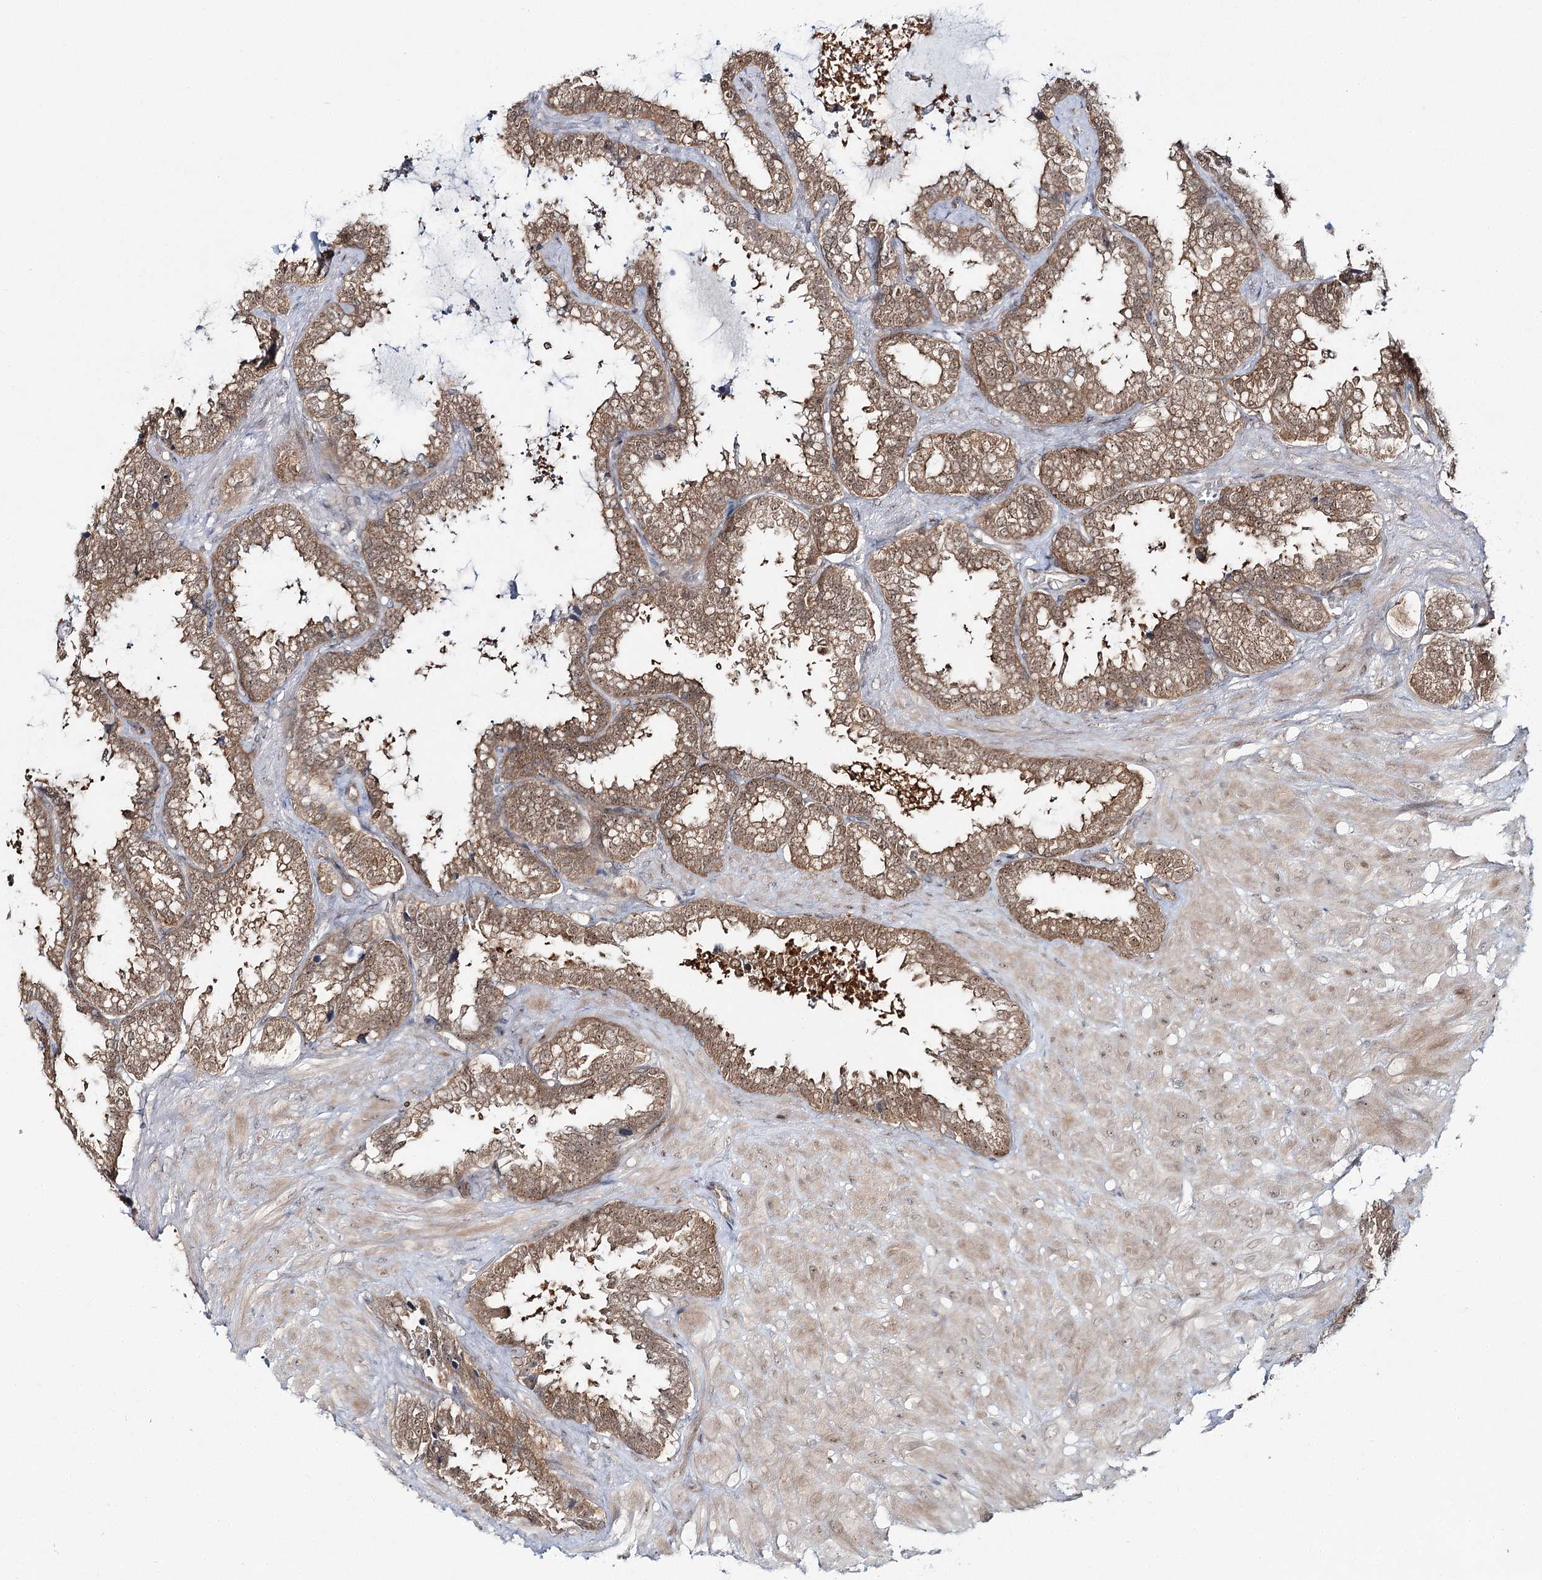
{"staining": {"intensity": "moderate", "quantity": ">75%", "location": "cytoplasmic/membranous"}, "tissue": "seminal vesicle", "cell_type": "Glandular cells", "image_type": "normal", "snomed": [{"axis": "morphology", "description": "Normal tissue, NOS"}, {"axis": "topography", "description": "Seminal veicle"}], "caption": "Protein staining displays moderate cytoplasmic/membranous staining in approximately >75% of glandular cells in unremarkable seminal vesicle. The staining was performed using DAB to visualize the protein expression in brown, while the nuclei were stained in blue with hematoxylin (Magnification: 20x).", "gene": "FAM120B", "patient": {"sex": "male", "age": 46}}